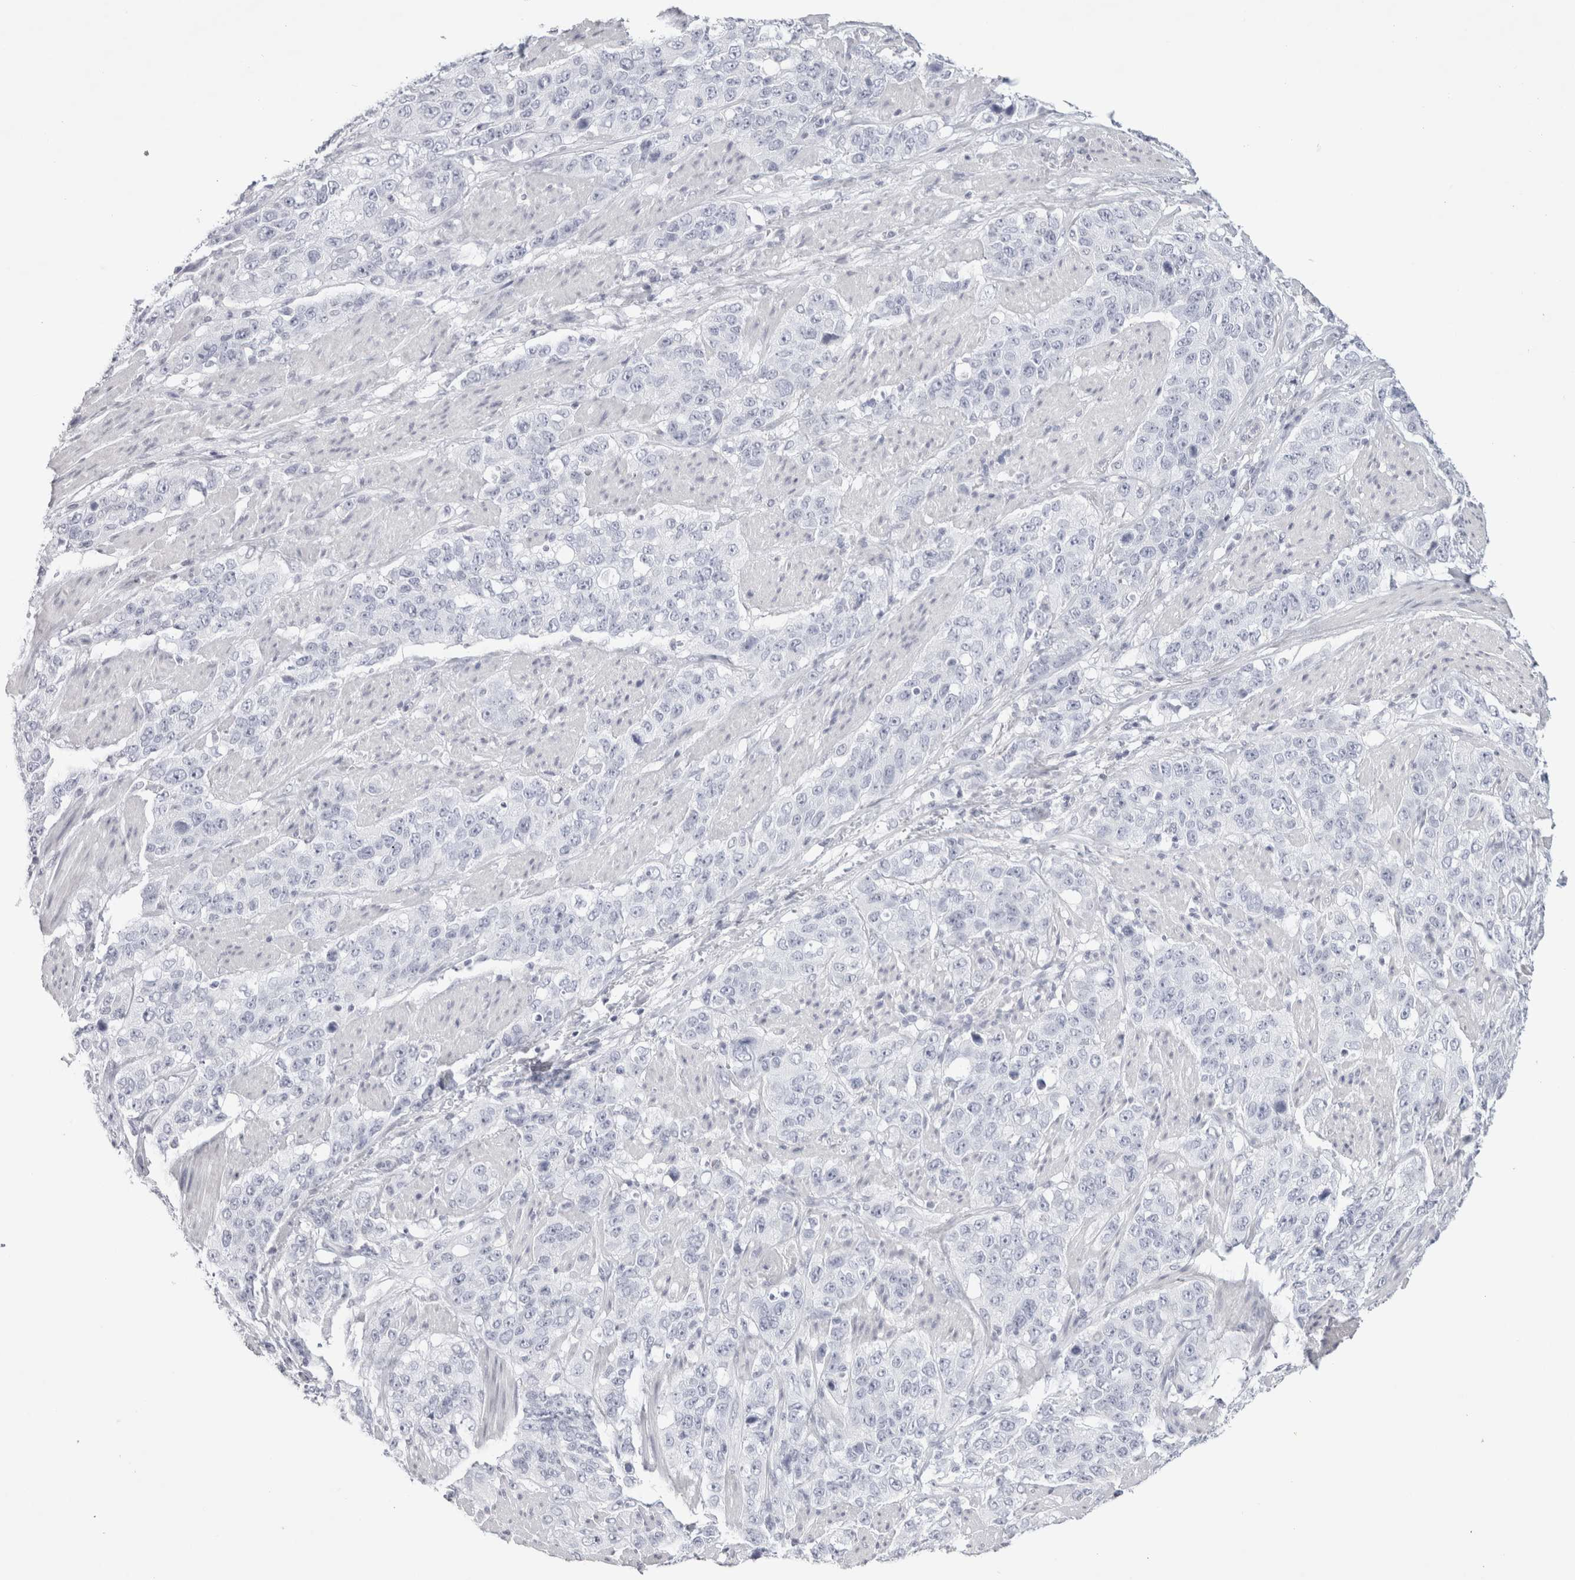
{"staining": {"intensity": "negative", "quantity": "none", "location": "none"}, "tissue": "stomach cancer", "cell_type": "Tumor cells", "image_type": "cancer", "snomed": [{"axis": "morphology", "description": "Adenocarcinoma, NOS"}, {"axis": "topography", "description": "Stomach"}], "caption": "This is an IHC histopathology image of stomach adenocarcinoma. There is no positivity in tumor cells.", "gene": "GARIN1A", "patient": {"sex": "male", "age": 48}}